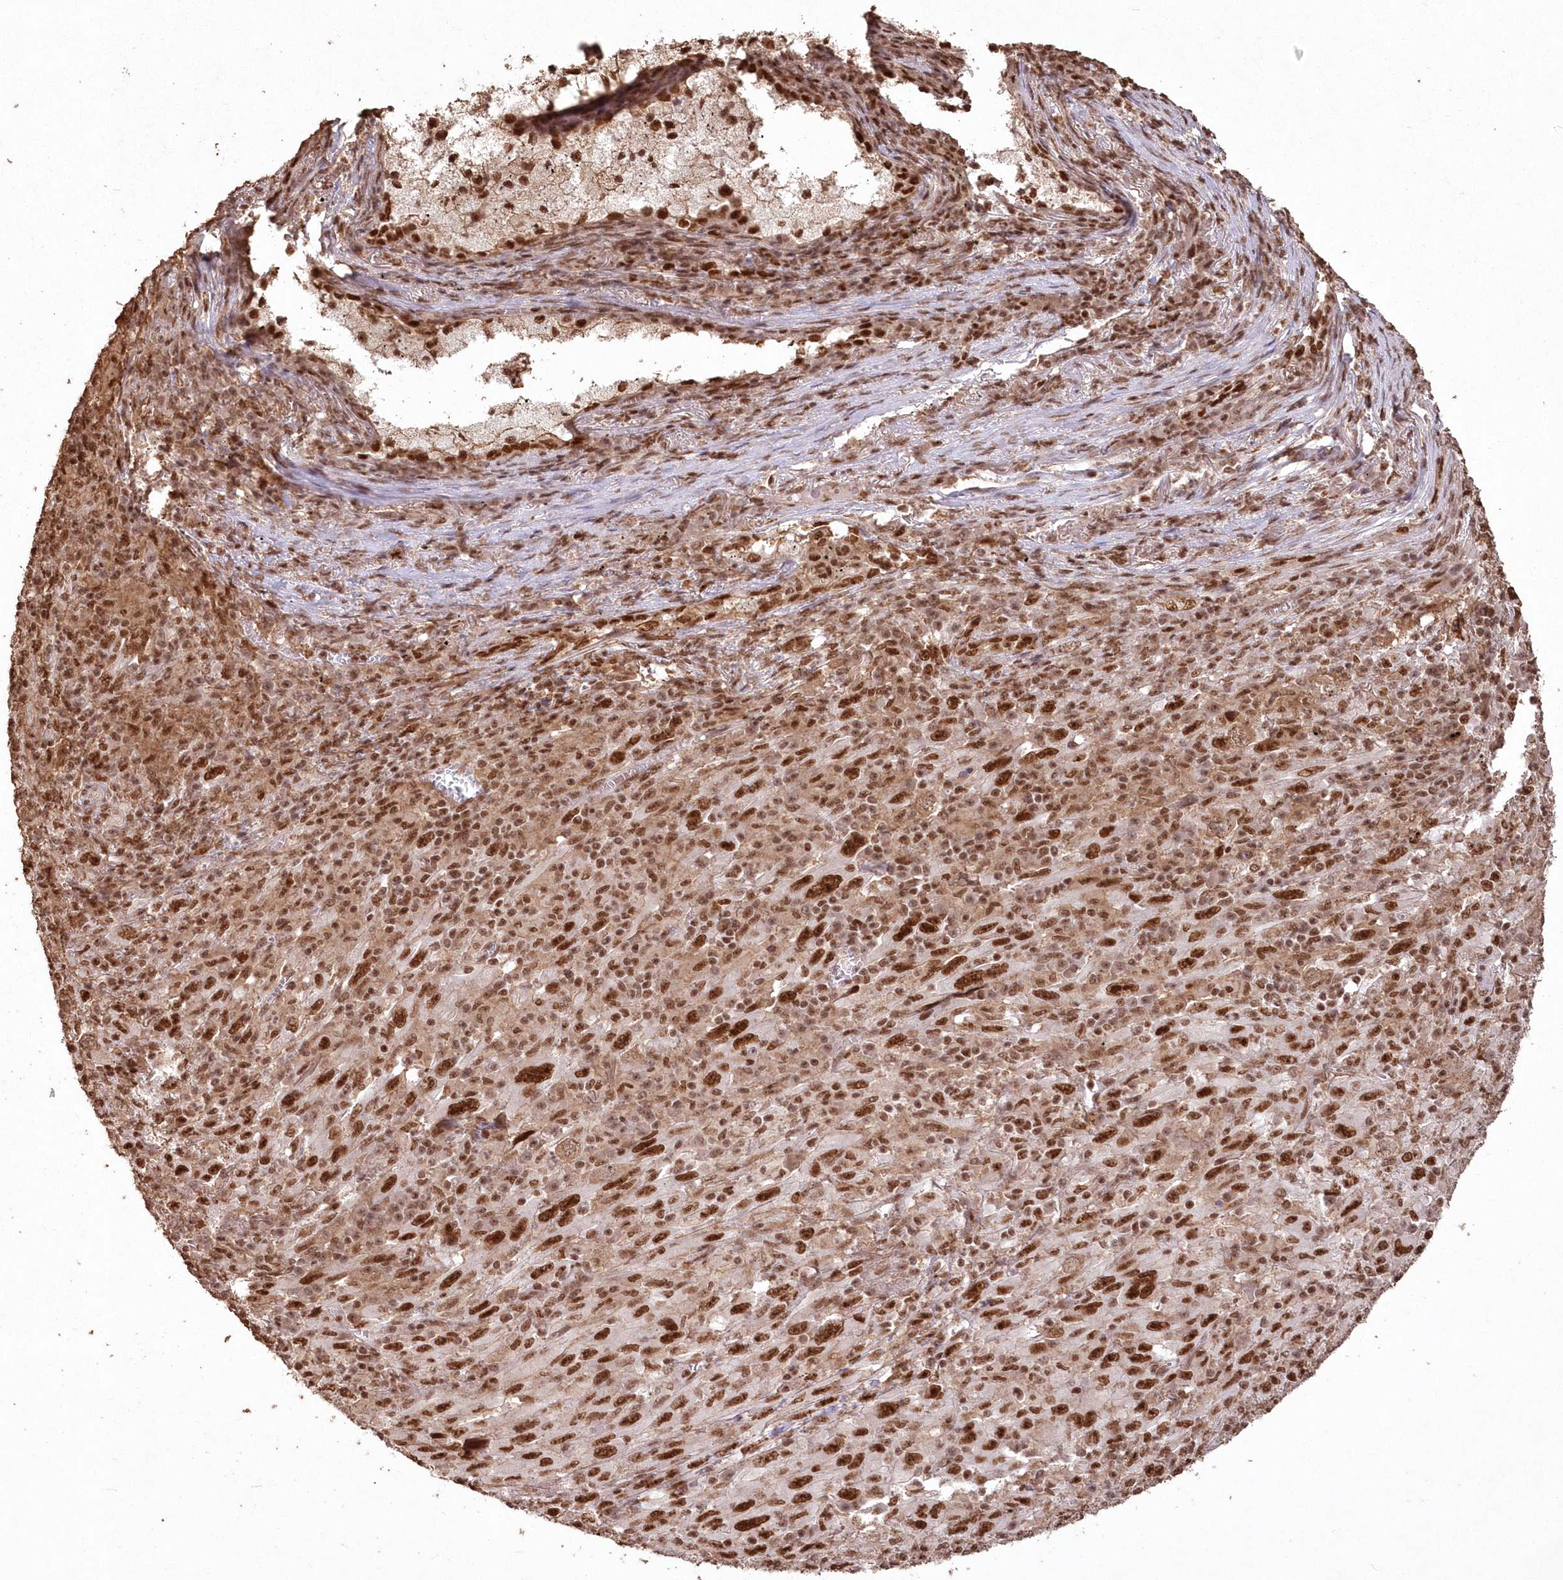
{"staining": {"intensity": "strong", "quantity": ">75%", "location": "nuclear"}, "tissue": "melanoma", "cell_type": "Tumor cells", "image_type": "cancer", "snomed": [{"axis": "morphology", "description": "Malignant melanoma, Metastatic site"}, {"axis": "topography", "description": "Skin"}], "caption": "High-magnification brightfield microscopy of malignant melanoma (metastatic site) stained with DAB (3,3'-diaminobenzidine) (brown) and counterstained with hematoxylin (blue). tumor cells exhibit strong nuclear positivity is appreciated in approximately>75% of cells.", "gene": "PDS5A", "patient": {"sex": "female", "age": 56}}